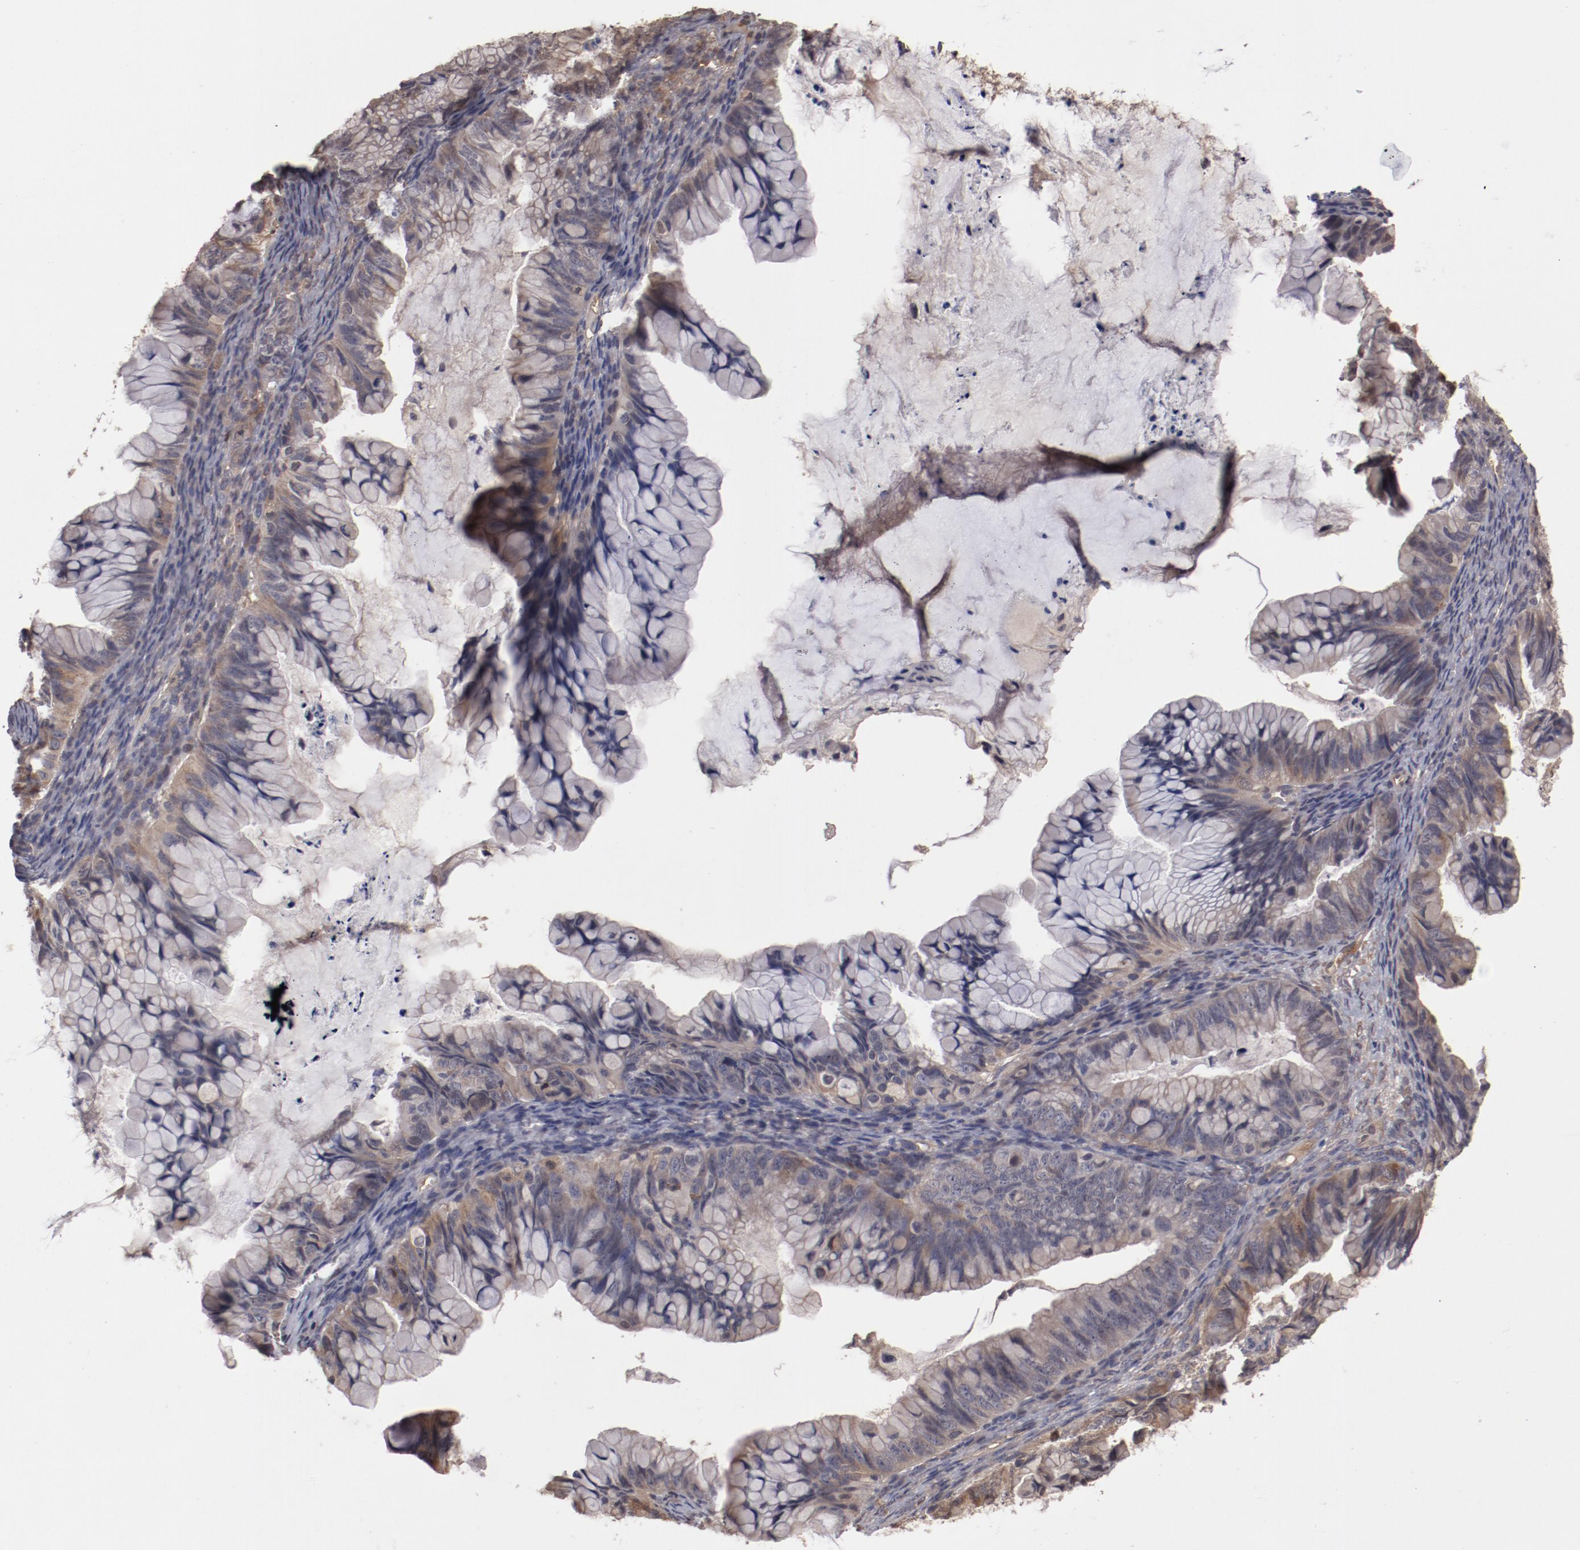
{"staining": {"intensity": "moderate", "quantity": ">75%", "location": "cytoplasmic/membranous,nuclear"}, "tissue": "ovarian cancer", "cell_type": "Tumor cells", "image_type": "cancer", "snomed": [{"axis": "morphology", "description": "Cystadenocarcinoma, mucinous, NOS"}, {"axis": "topography", "description": "Ovary"}], "caption": "There is medium levels of moderate cytoplasmic/membranous and nuclear expression in tumor cells of mucinous cystadenocarcinoma (ovarian), as demonstrated by immunohistochemical staining (brown color).", "gene": "SERPINA7", "patient": {"sex": "female", "age": 36}}